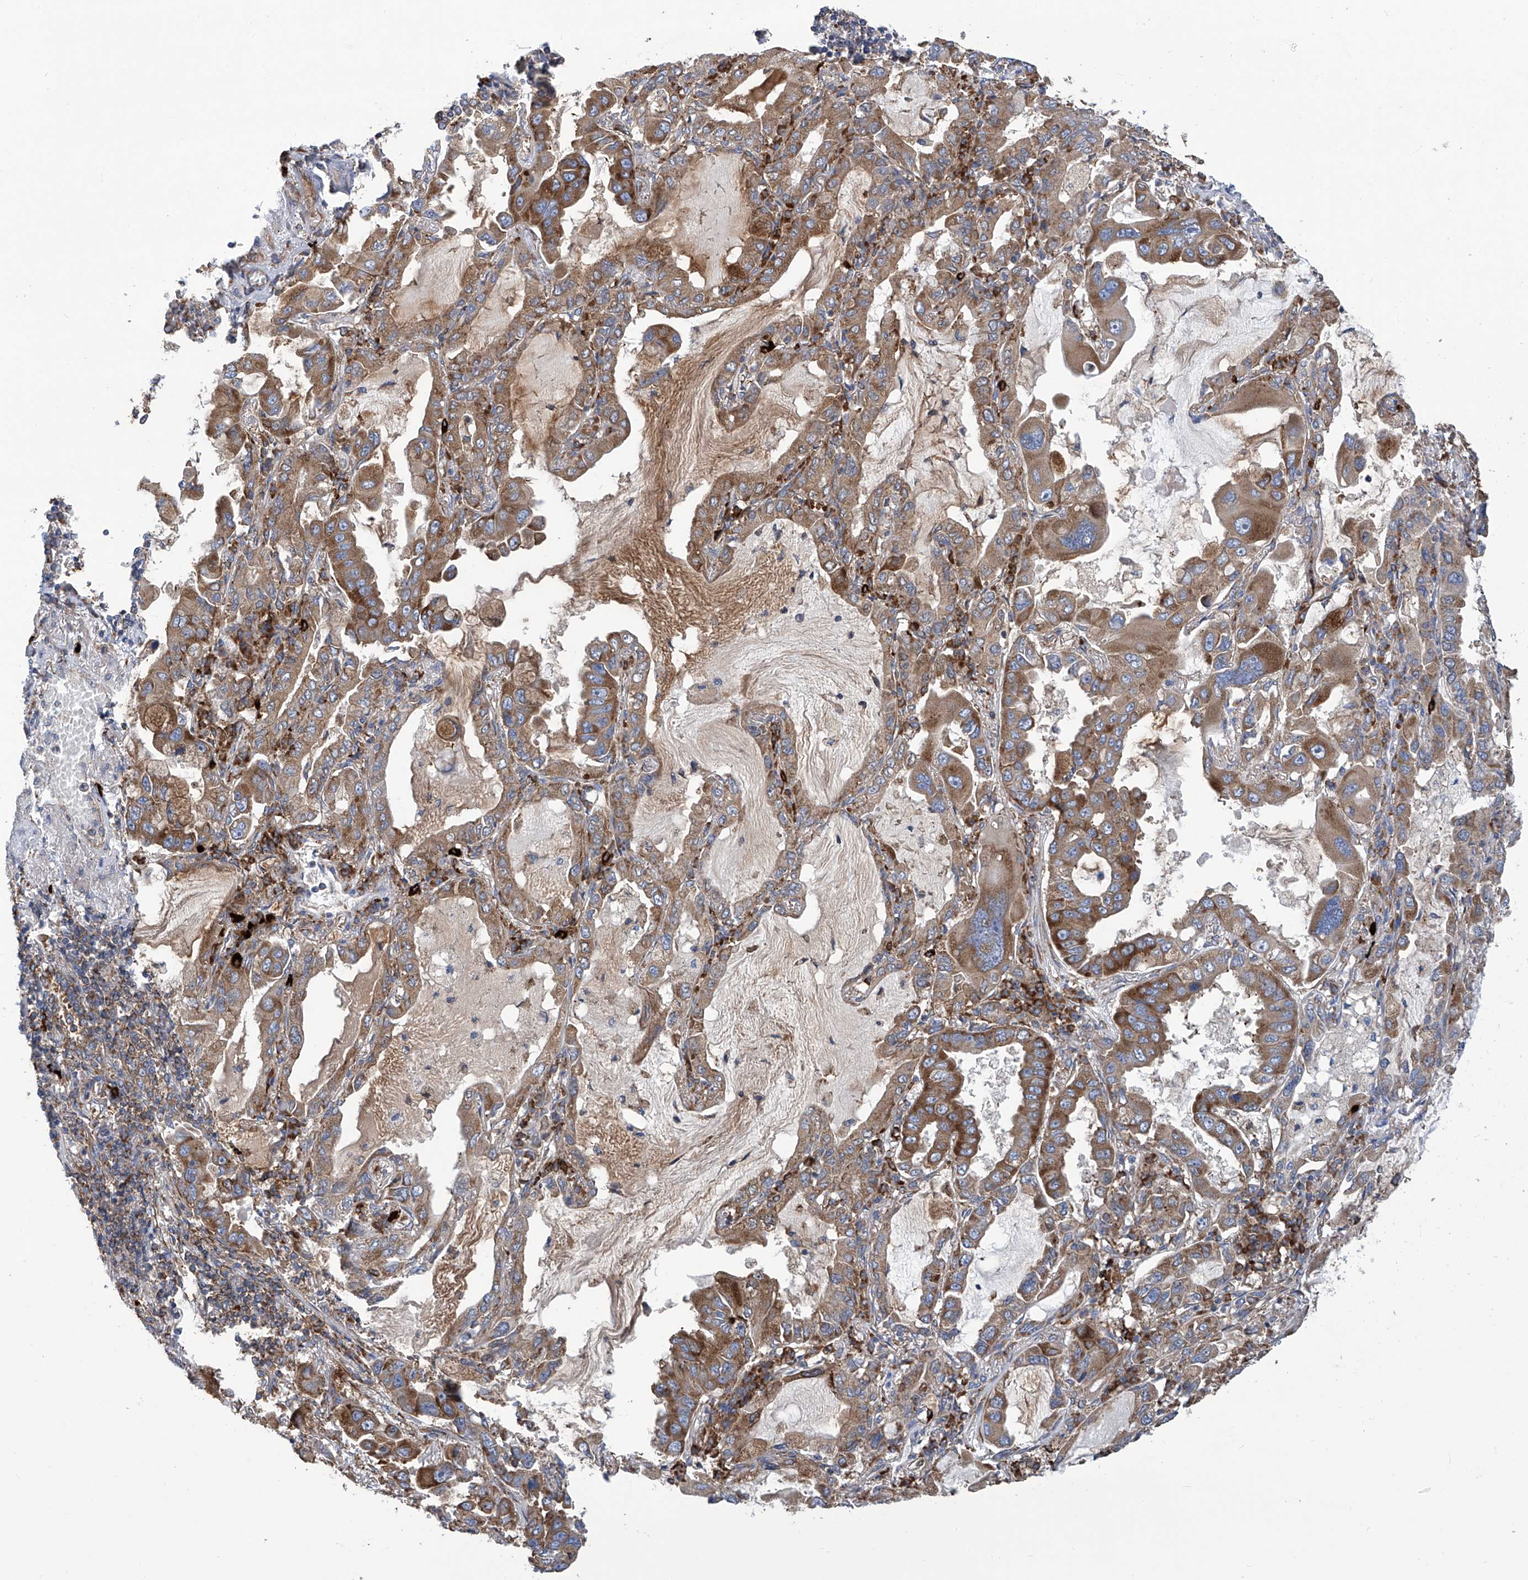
{"staining": {"intensity": "moderate", "quantity": ">75%", "location": "cytoplasmic/membranous"}, "tissue": "lung cancer", "cell_type": "Tumor cells", "image_type": "cancer", "snomed": [{"axis": "morphology", "description": "Adenocarcinoma, NOS"}, {"axis": "topography", "description": "Lung"}], "caption": "A brown stain shows moderate cytoplasmic/membranous expression of a protein in lung cancer tumor cells.", "gene": "SENP2", "patient": {"sex": "male", "age": 64}}